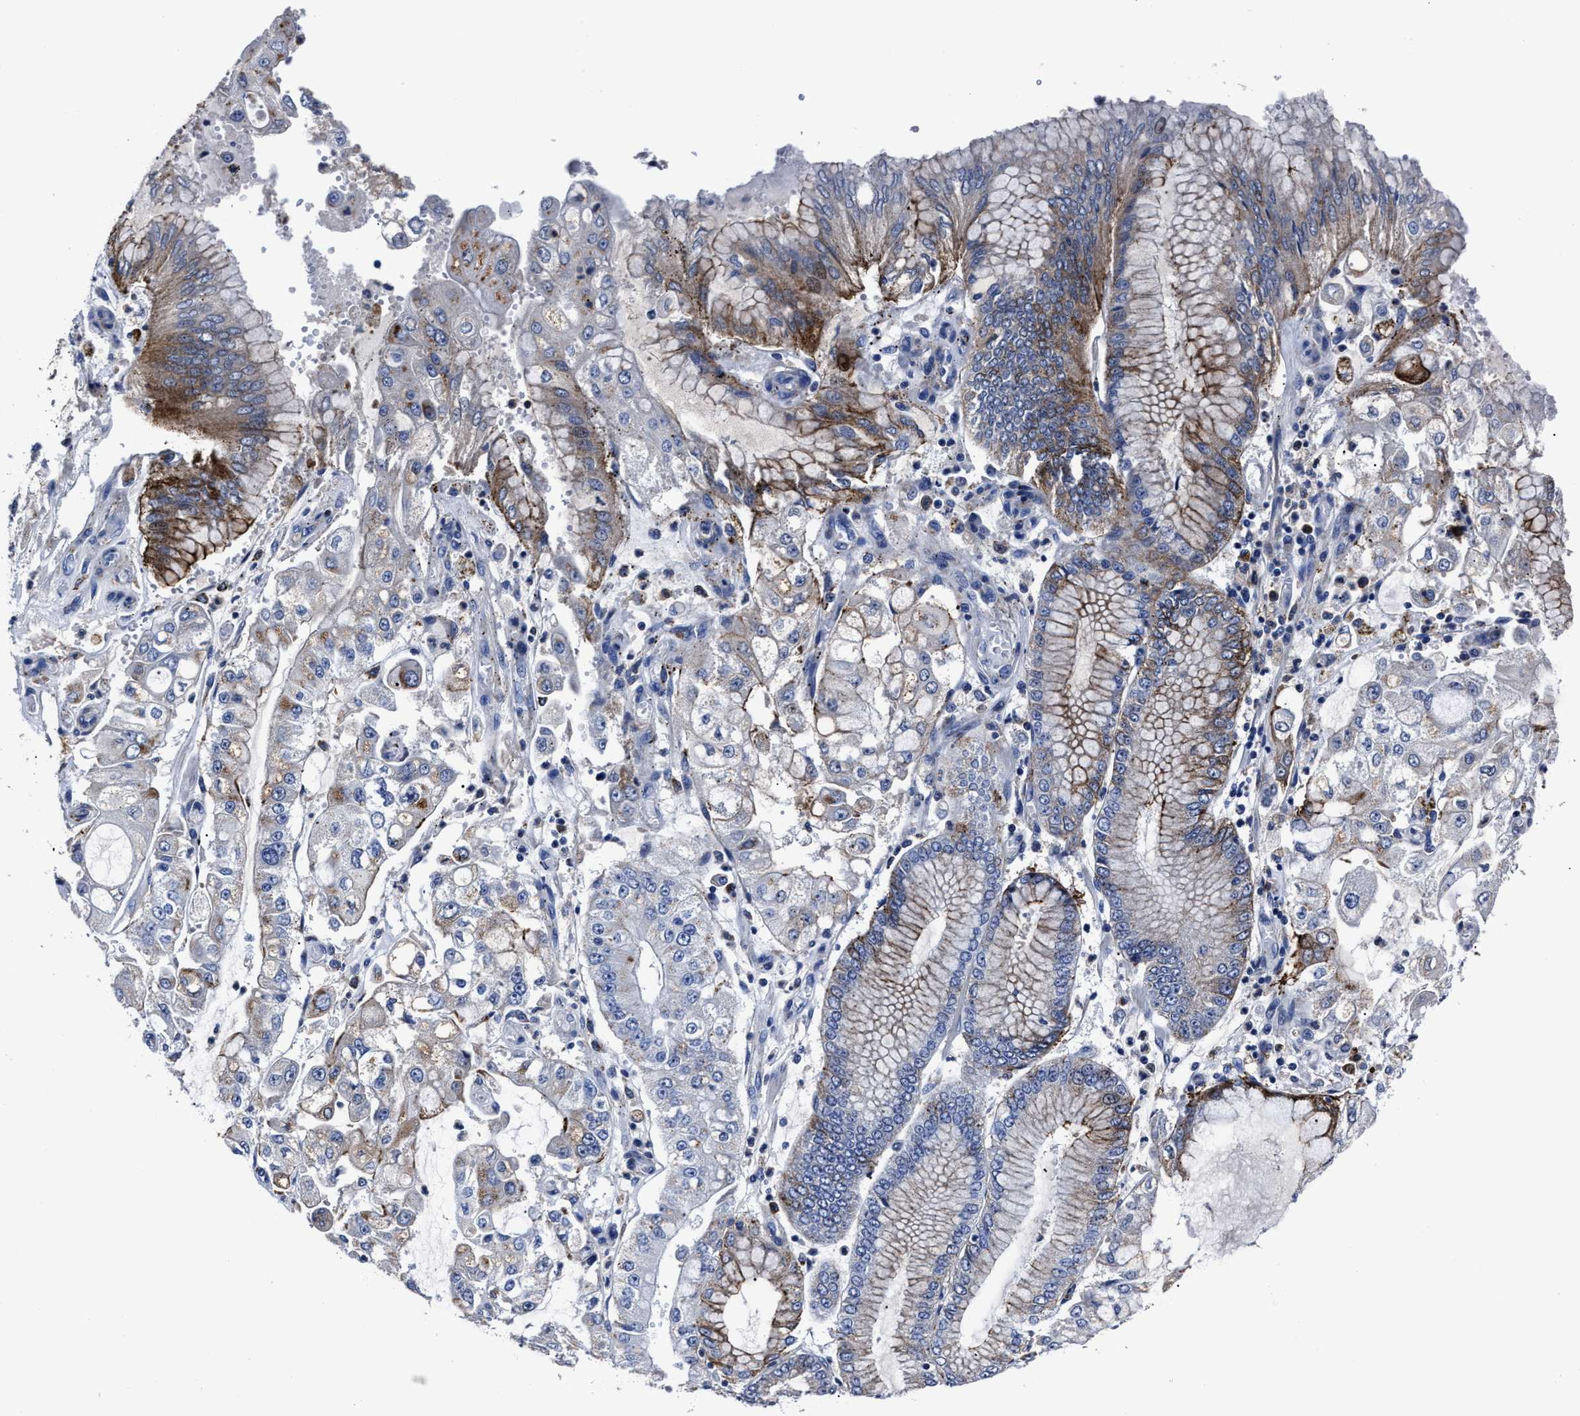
{"staining": {"intensity": "moderate", "quantity": "<25%", "location": "cytoplasmic/membranous"}, "tissue": "stomach cancer", "cell_type": "Tumor cells", "image_type": "cancer", "snomed": [{"axis": "morphology", "description": "Adenocarcinoma, NOS"}, {"axis": "topography", "description": "Stomach"}], "caption": "Adenocarcinoma (stomach) tissue demonstrates moderate cytoplasmic/membranous positivity in approximately <25% of tumor cells, visualized by immunohistochemistry.", "gene": "LAMTOR4", "patient": {"sex": "male", "age": 76}}